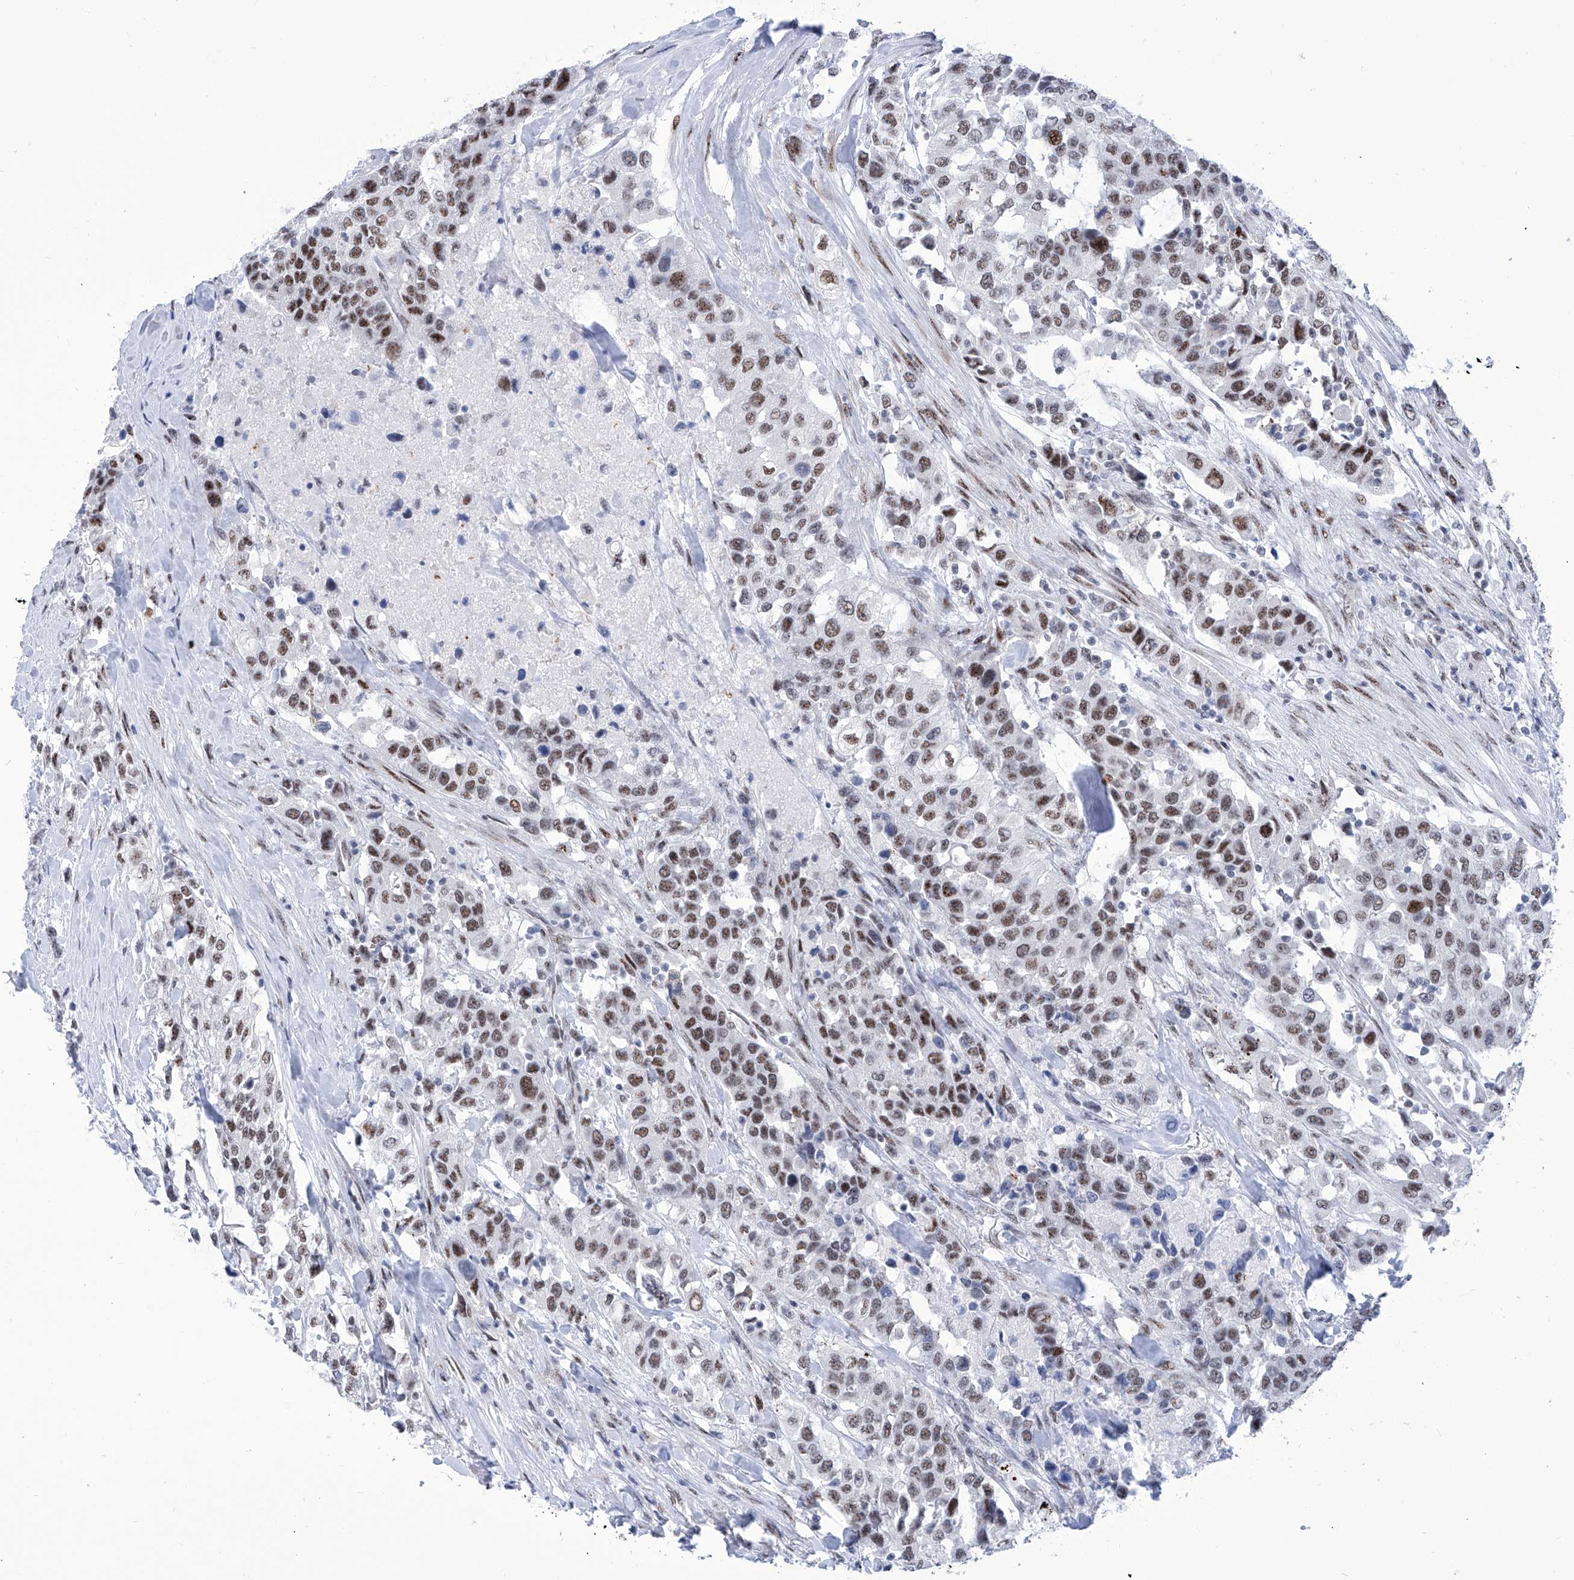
{"staining": {"intensity": "moderate", "quantity": ">75%", "location": "nuclear"}, "tissue": "urothelial cancer", "cell_type": "Tumor cells", "image_type": "cancer", "snomed": [{"axis": "morphology", "description": "Urothelial carcinoma, High grade"}, {"axis": "topography", "description": "Urinary bladder"}], "caption": "Tumor cells exhibit moderate nuclear expression in about >75% of cells in high-grade urothelial carcinoma.", "gene": "SART1", "patient": {"sex": "female", "age": 80}}